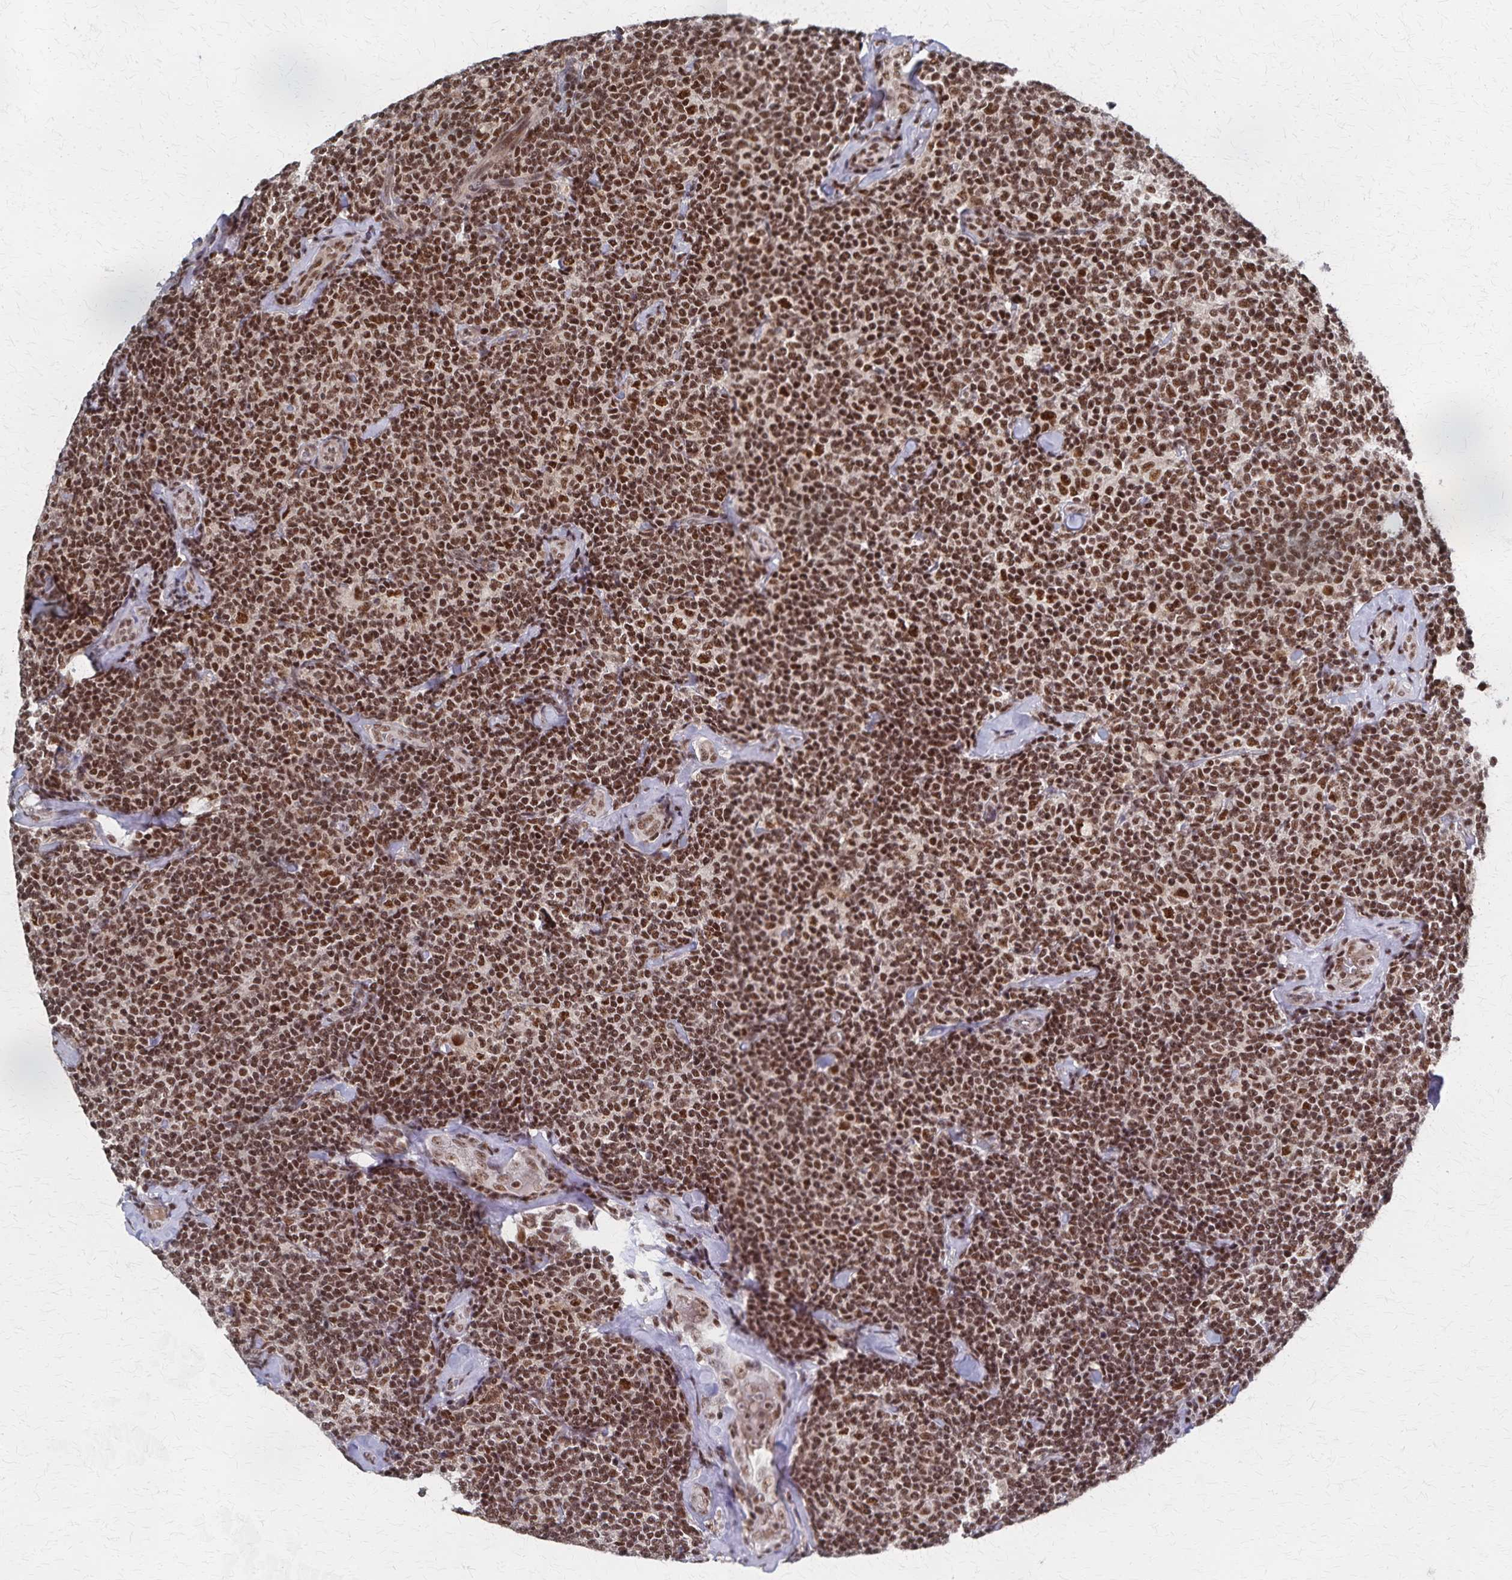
{"staining": {"intensity": "moderate", "quantity": ">75%", "location": "nuclear"}, "tissue": "lymphoma", "cell_type": "Tumor cells", "image_type": "cancer", "snomed": [{"axis": "morphology", "description": "Malignant lymphoma, non-Hodgkin's type, Low grade"}, {"axis": "topography", "description": "Lymph node"}], "caption": "A brown stain shows moderate nuclear expression of a protein in human malignant lymphoma, non-Hodgkin's type (low-grade) tumor cells.", "gene": "GTF2B", "patient": {"sex": "female", "age": 56}}